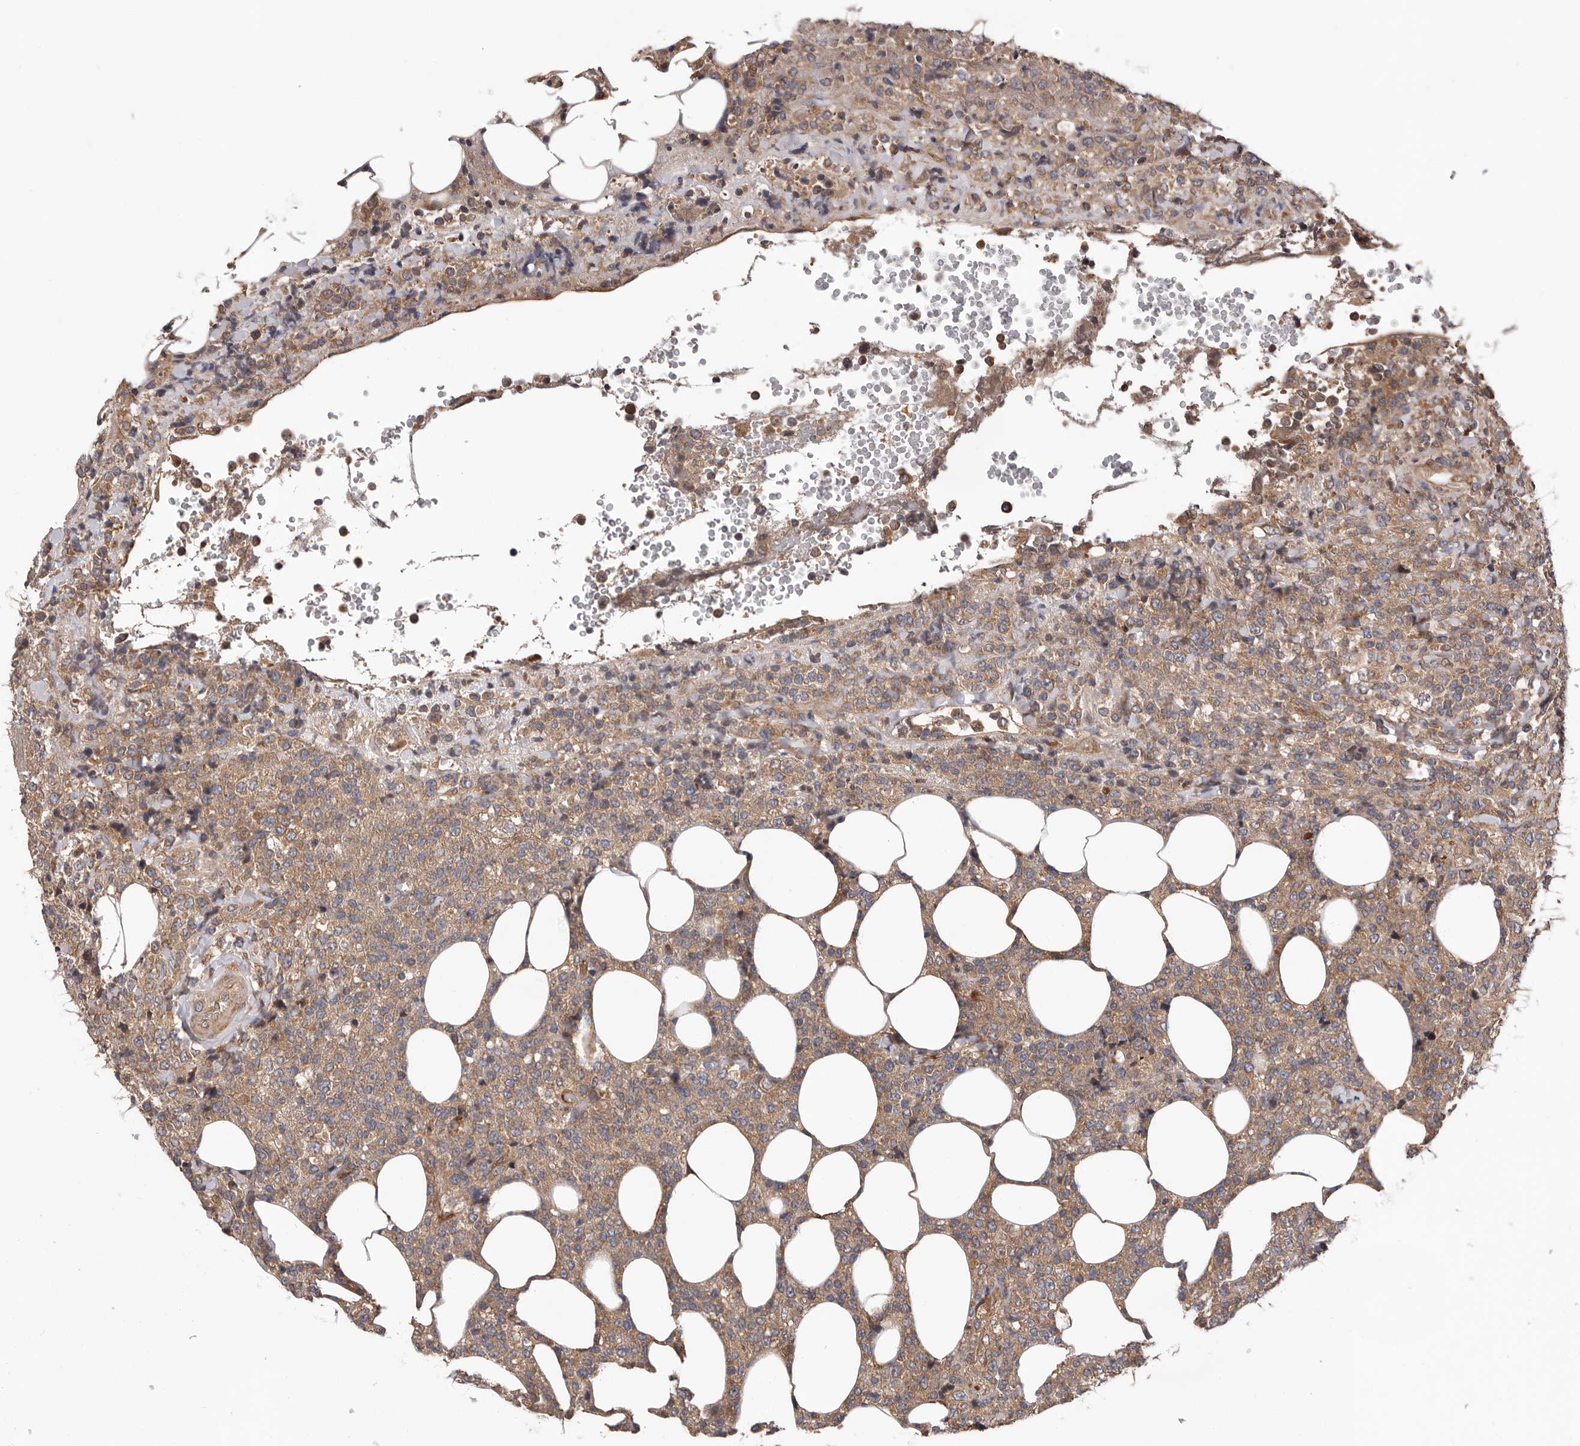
{"staining": {"intensity": "moderate", "quantity": ">75%", "location": "cytoplasmic/membranous"}, "tissue": "lymphoma", "cell_type": "Tumor cells", "image_type": "cancer", "snomed": [{"axis": "morphology", "description": "Malignant lymphoma, non-Hodgkin's type, High grade"}, {"axis": "topography", "description": "Lymph node"}], "caption": "Lymphoma tissue demonstrates moderate cytoplasmic/membranous staining in approximately >75% of tumor cells", "gene": "VPS37A", "patient": {"sex": "male", "age": 13}}